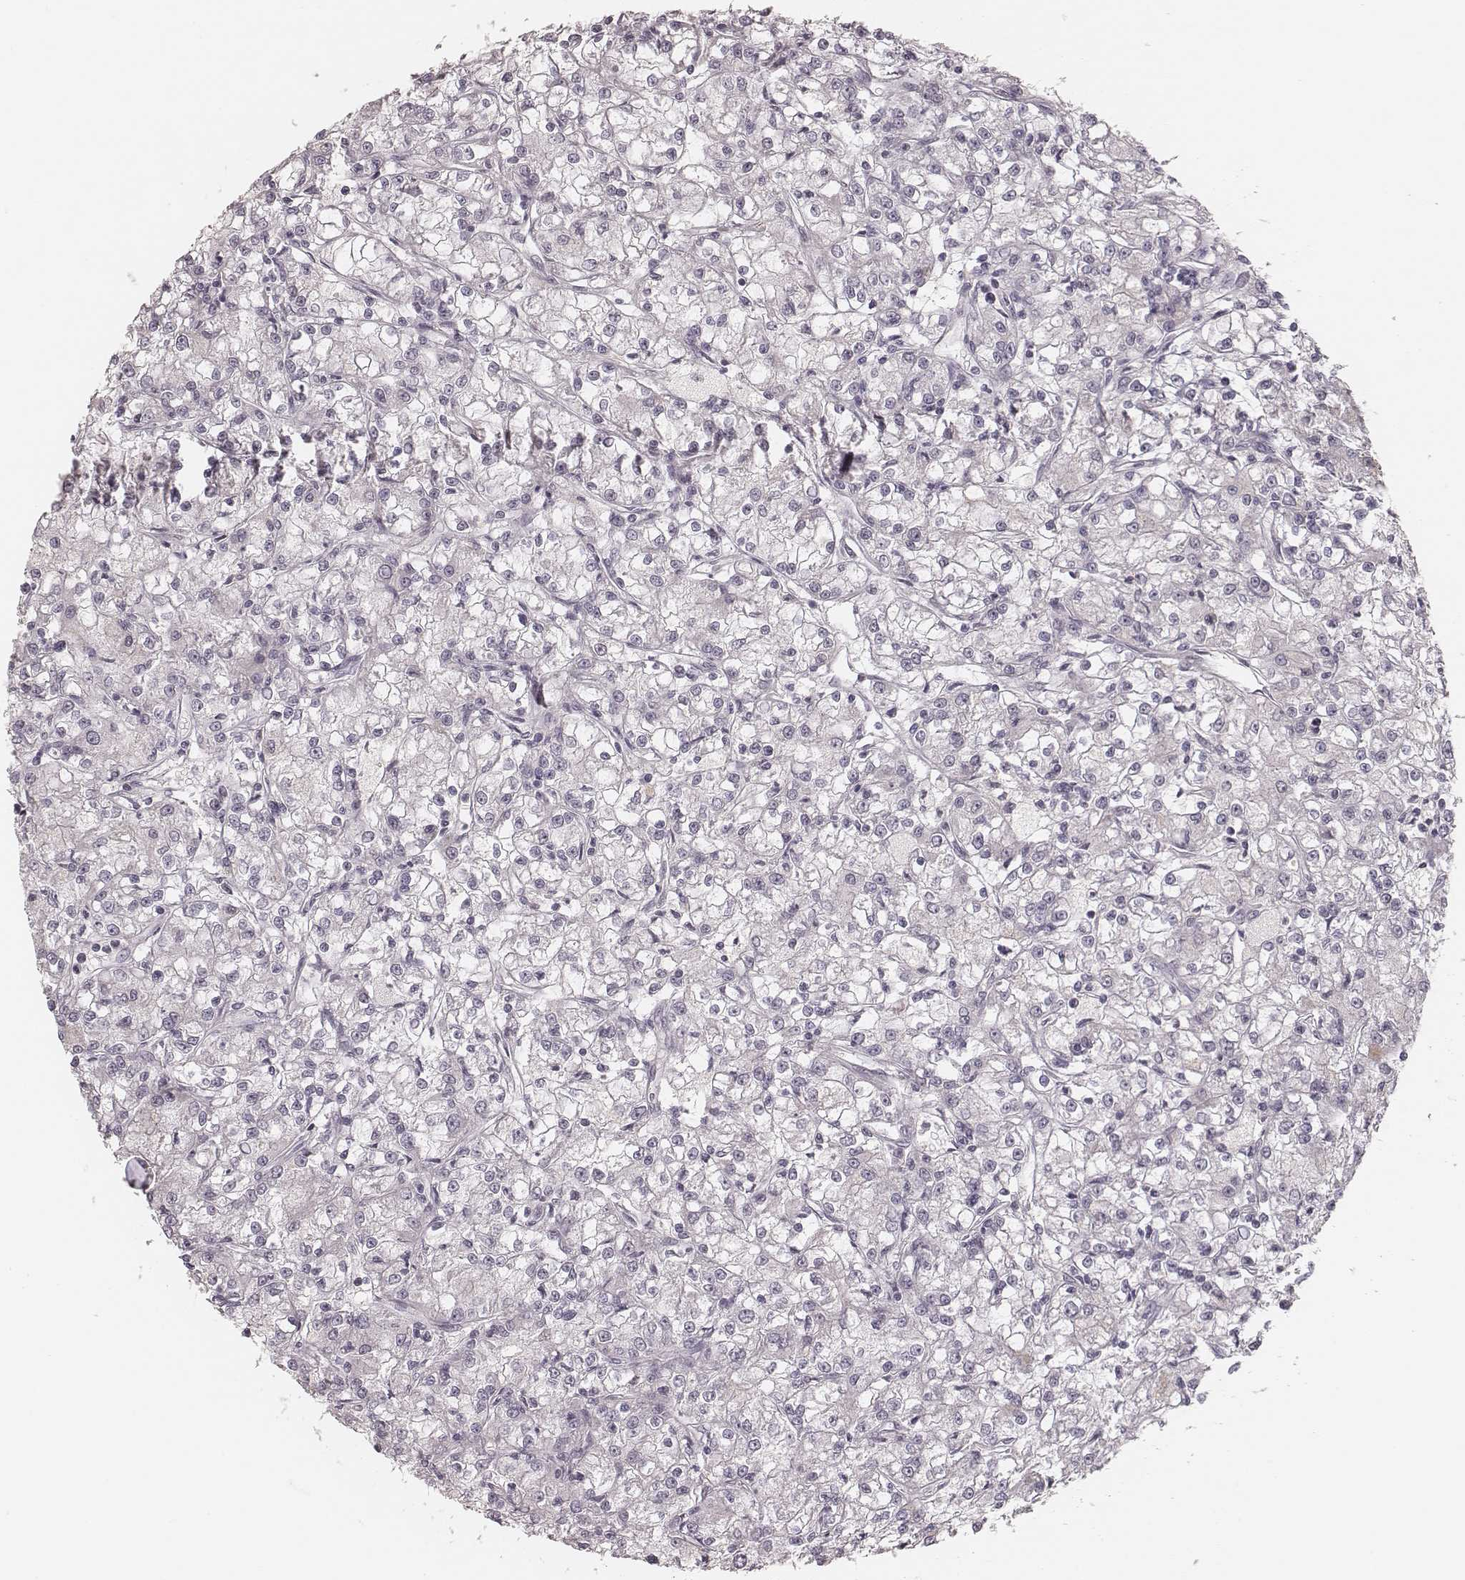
{"staining": {"intensity": "negative", "quantity": "none", "location": "none"}, "tissue": "renal cancer", "cell_type": "Tumor cells", "image_type": "cancer", "snomed": [{"axis": "morphology", "description": "Adenocarcinoma, NOS"}, {"axis": "topography", "description": "Kidney"}], "caption": "Immunohistochemistry image of neoplastic tissue: human adenocarcinoma (renal) stained with DAB shows no significant protein positivity in tumor cells.", "gene": "MSX1", "patient": {"sex": "female", "age": 59}}